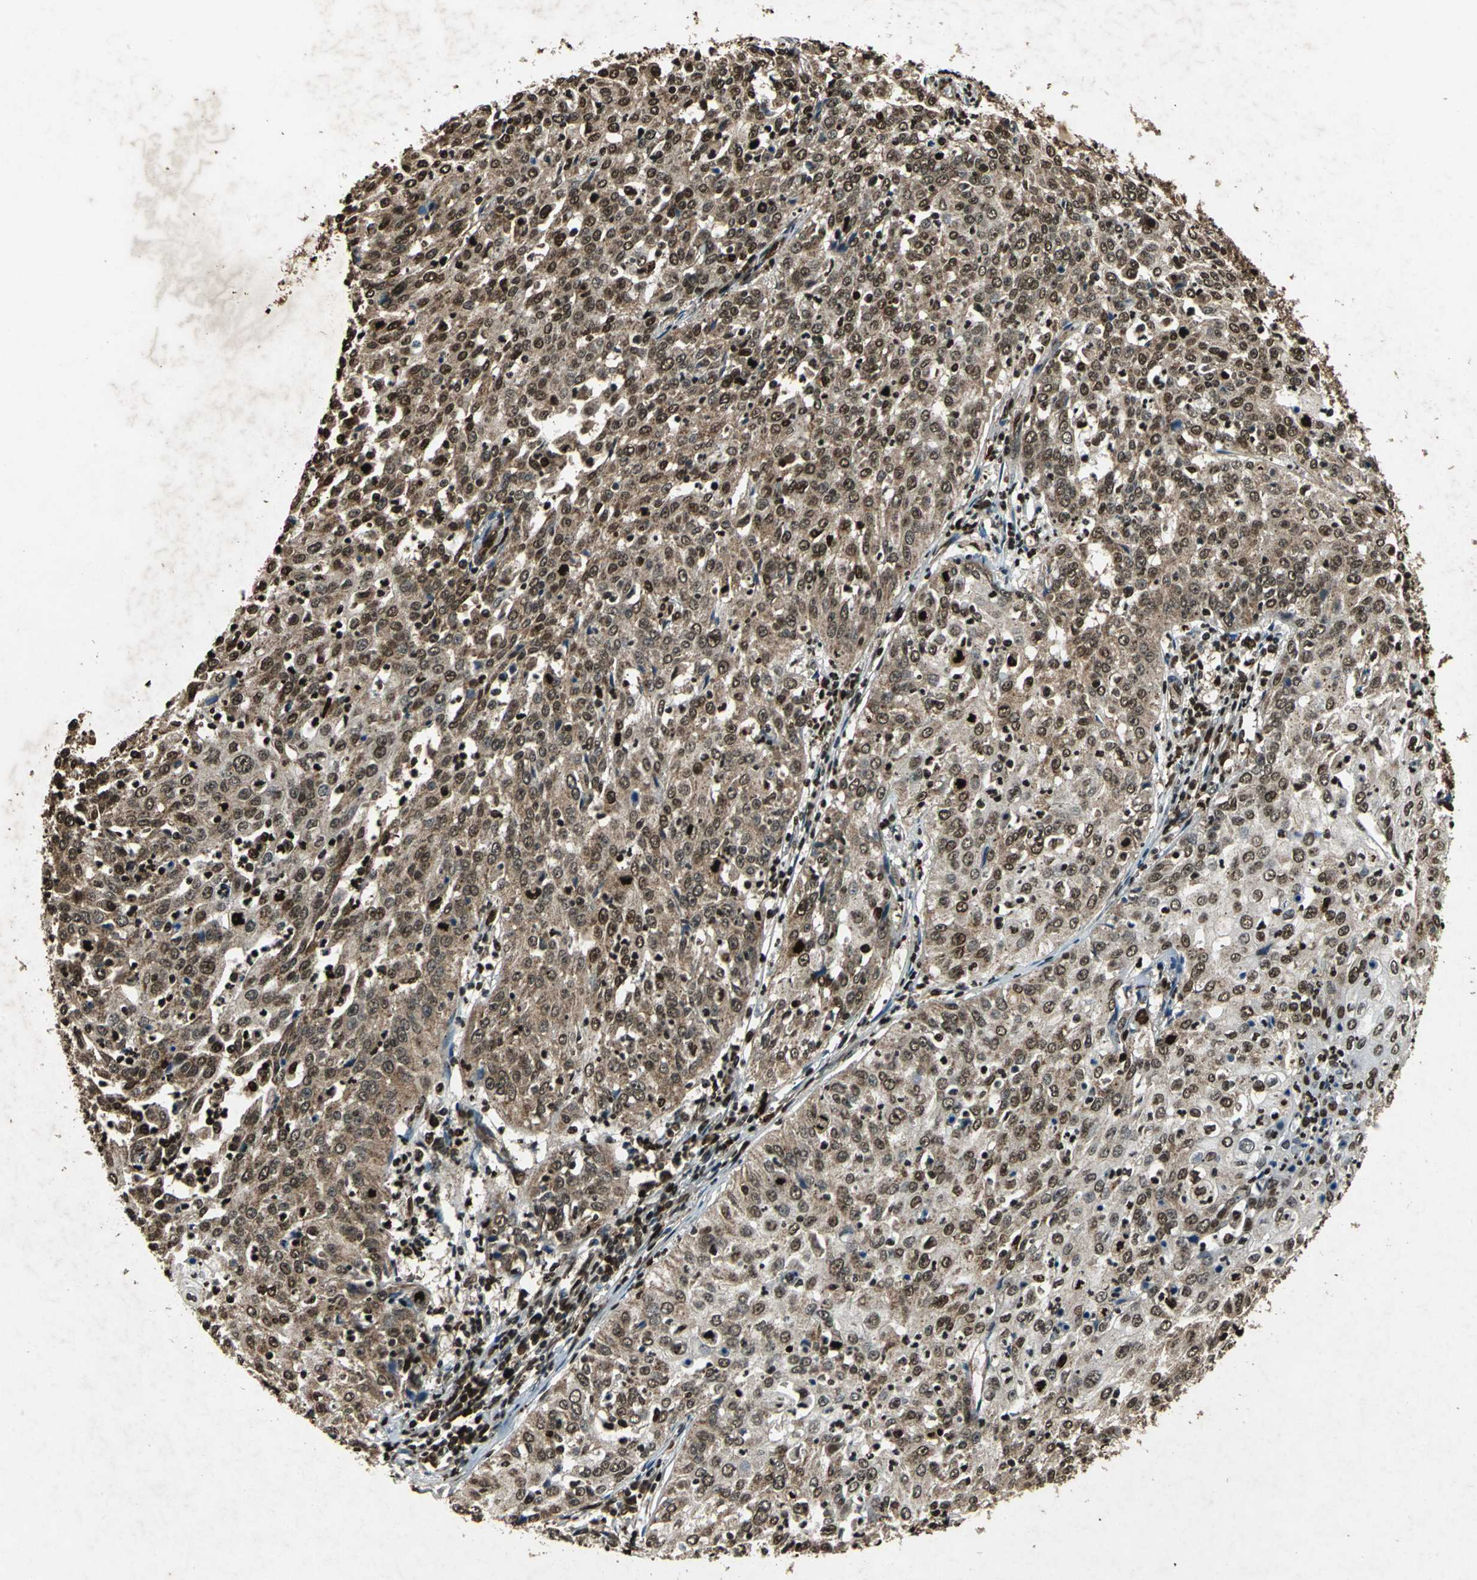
{"staining": {"intensity": "moderate", "quantity": ">75%", "location": "cytoplasmic/membranous,nuclear"}, "tissue": "cervical cancer", "cell_type": "Tumor cells", "image_type": "cancer", "snomed": [{"axis": "morphology", "description": "Squamous cell carcinoma, NOS"}, {"axis": "topography", "description": "Cervix"}], "caption": "This is a micrograph of IHC staining of cervical cancer, which shows moderate positivity in the cytoplasmic/membranous and nuclear of tumor cells.", "gene": "ANP32A", "patient": {"sex": "female", "age": 39}}